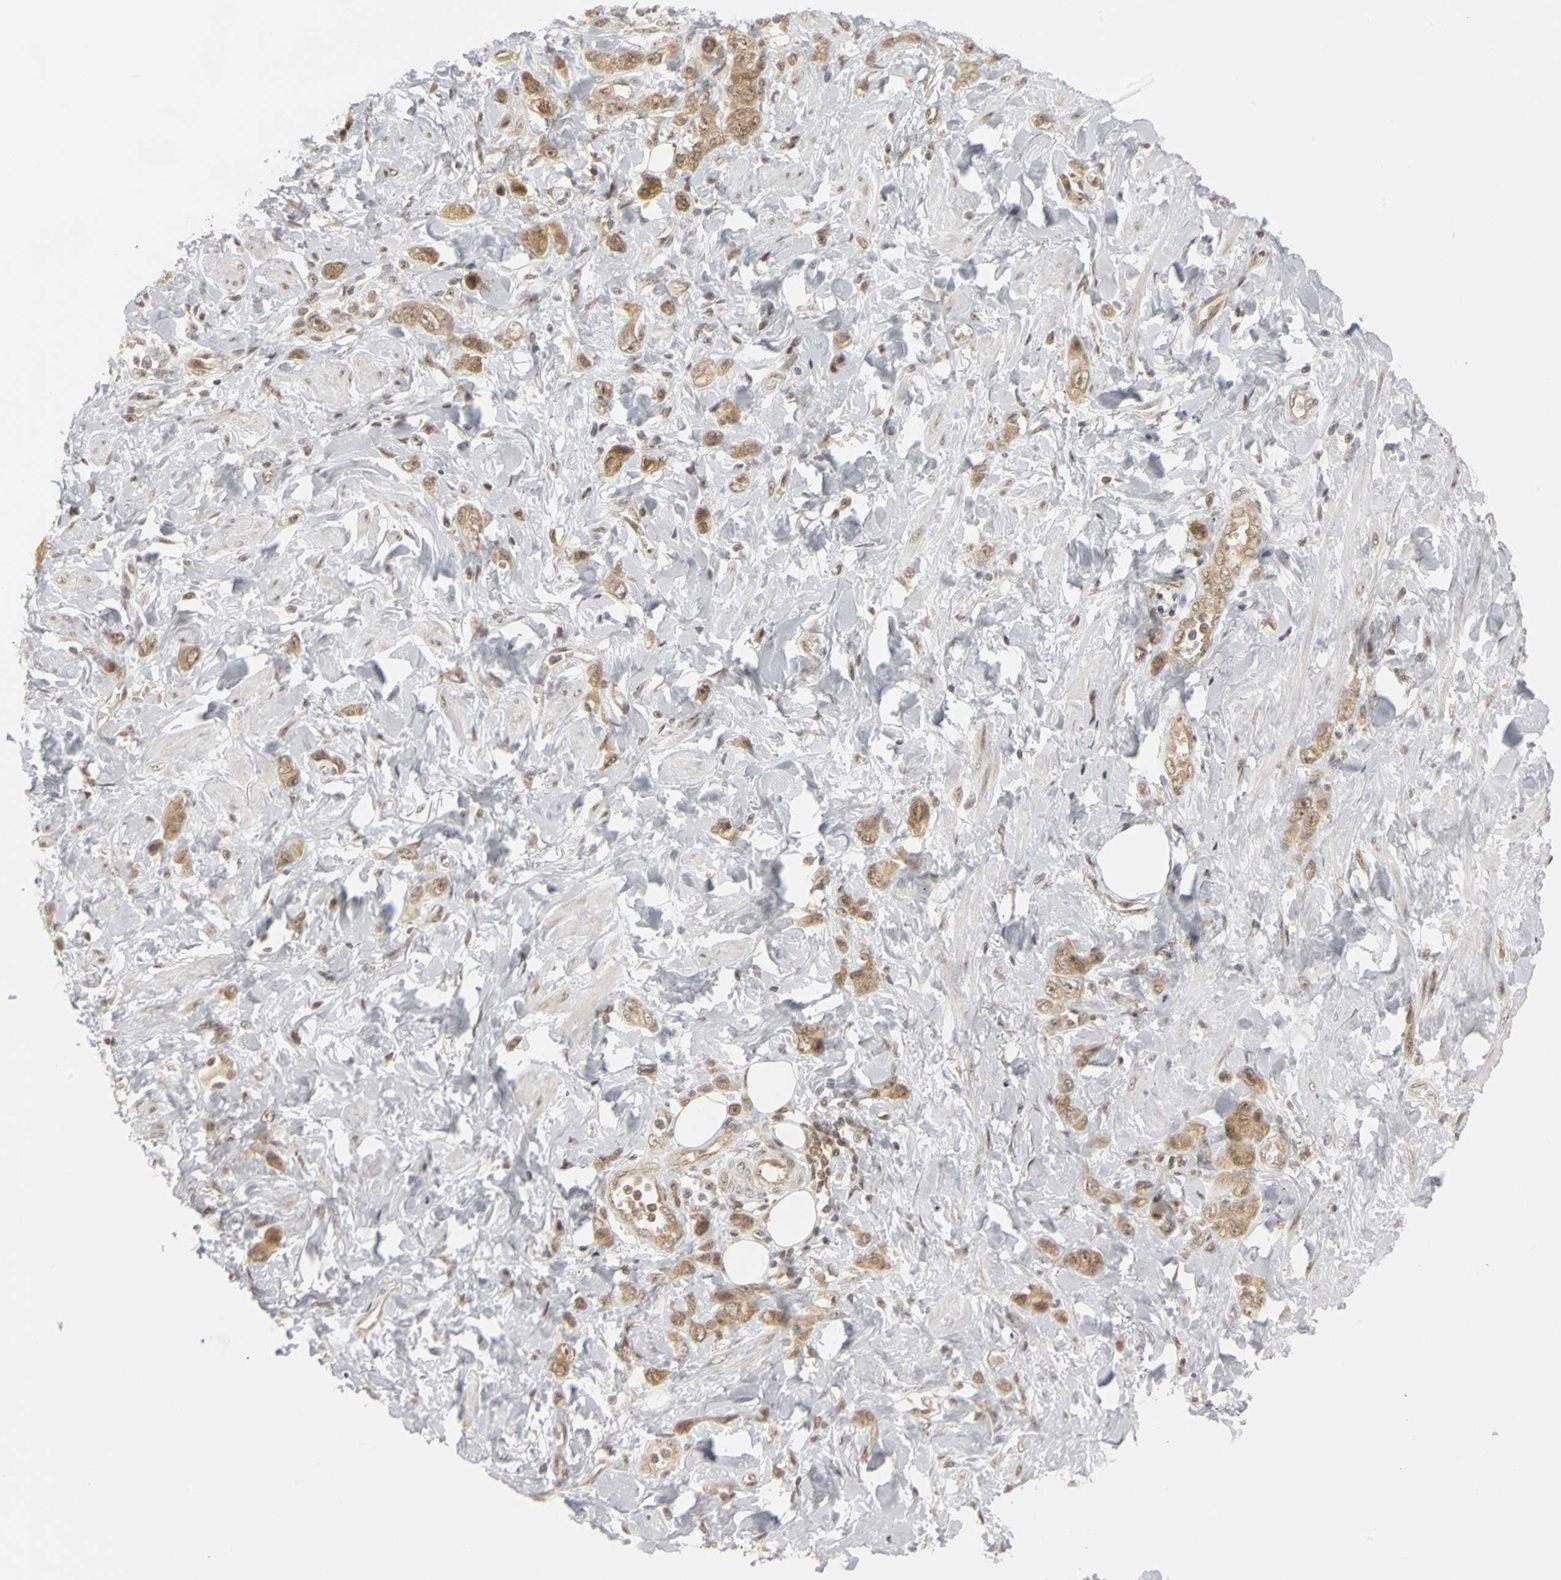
{"staining": {"intensity": "moderate", "quantity": ">75%", "location": "cytoplasmic/membranous,nuclear"}, "tissue": "stomach cancer", "cell_type": "Tumor cells", "image_type": "cancer", "snomed": [{"axis": "morphology", "description": "Adenocarcinoma, NOS"}, {"axis": "topography", "description": "Stomach"}], "caption": "Immunohistochemistry of human stomach adenocarcinoma exhibits medium levels of moderate cytoplasmic/membranous and nuclear expression in about >75% of tumor cells.", "gene": "CSNK2B", "patient": {"sex": "male", "age": 82}}